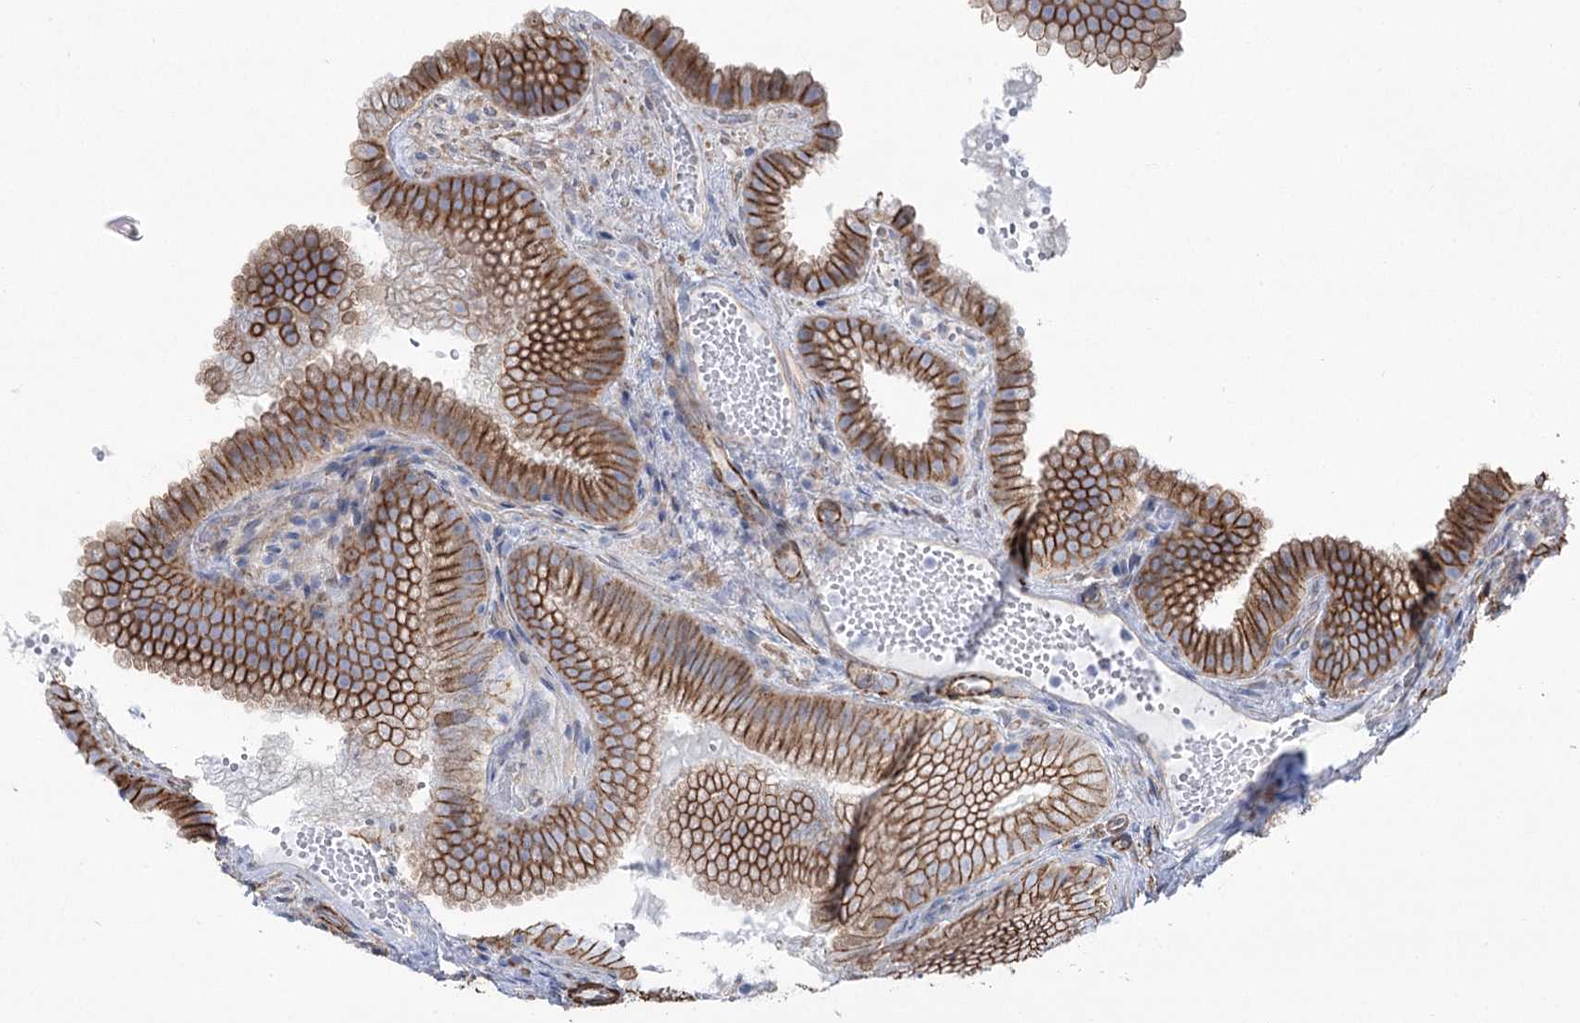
{"staining": {"intensity": "moderate", "quantity": ">75%", "location": "cytoplasmic/membranous"}, "tissue": "gallbladder", "cell_type": "Glandular cells", "image_type": "normal", "snomed": [{"axis": "morphology", "description": "Normal tissue, NOS"}, {"axis": "topography", "description": "Gallbladder"}], "caption": "Protein positivity by immunohistochemistry (IHC) displays moderate cytoplasmic/membranous expression in approximately >75% of glandular cells in benign gallbladder.", "gene": "PLEKHA5", "patient": {"sex": "female", "age": 30}}